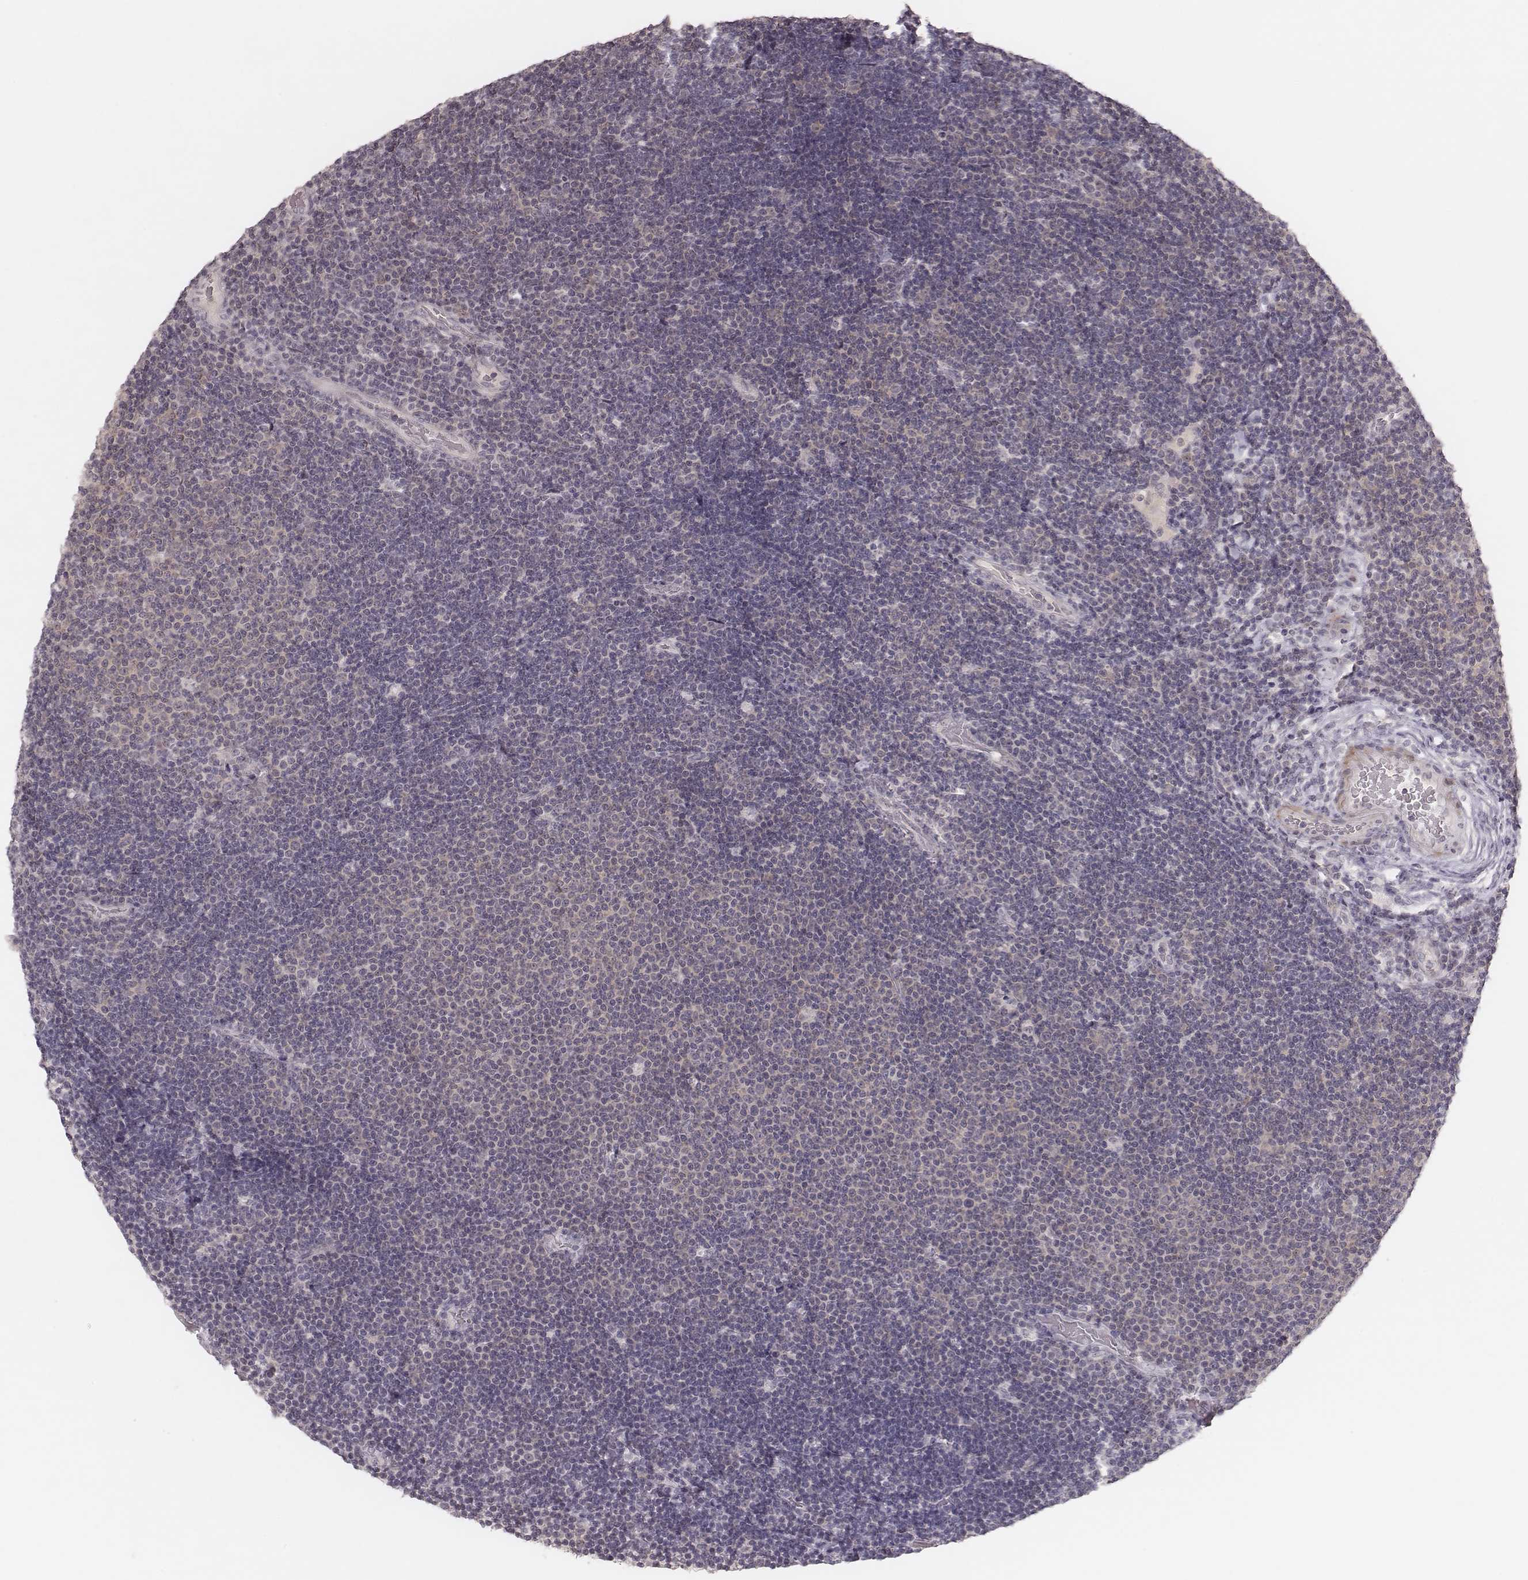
{"staining": {"intensity": "negative", "quantity": "none", "location": "none"}, "tissue": "lymphoma", "cell_type": "Tumor cells", "image_type": "cancer", "snomed": [{"axis": "morphology", "description": "Malignant lymphoma, non-Hodgkin's type, Low grade"}, {"axis": "topography", "description": "Brain"}], "caption": "This is a histopathology image of IHC staining of malignant lymphoma, non-Hodgkin's type (low-grade), which shows no positivity in tumor cells.", "gene": "FAM13B", "patient": {"sex": "female", "age": 66}}